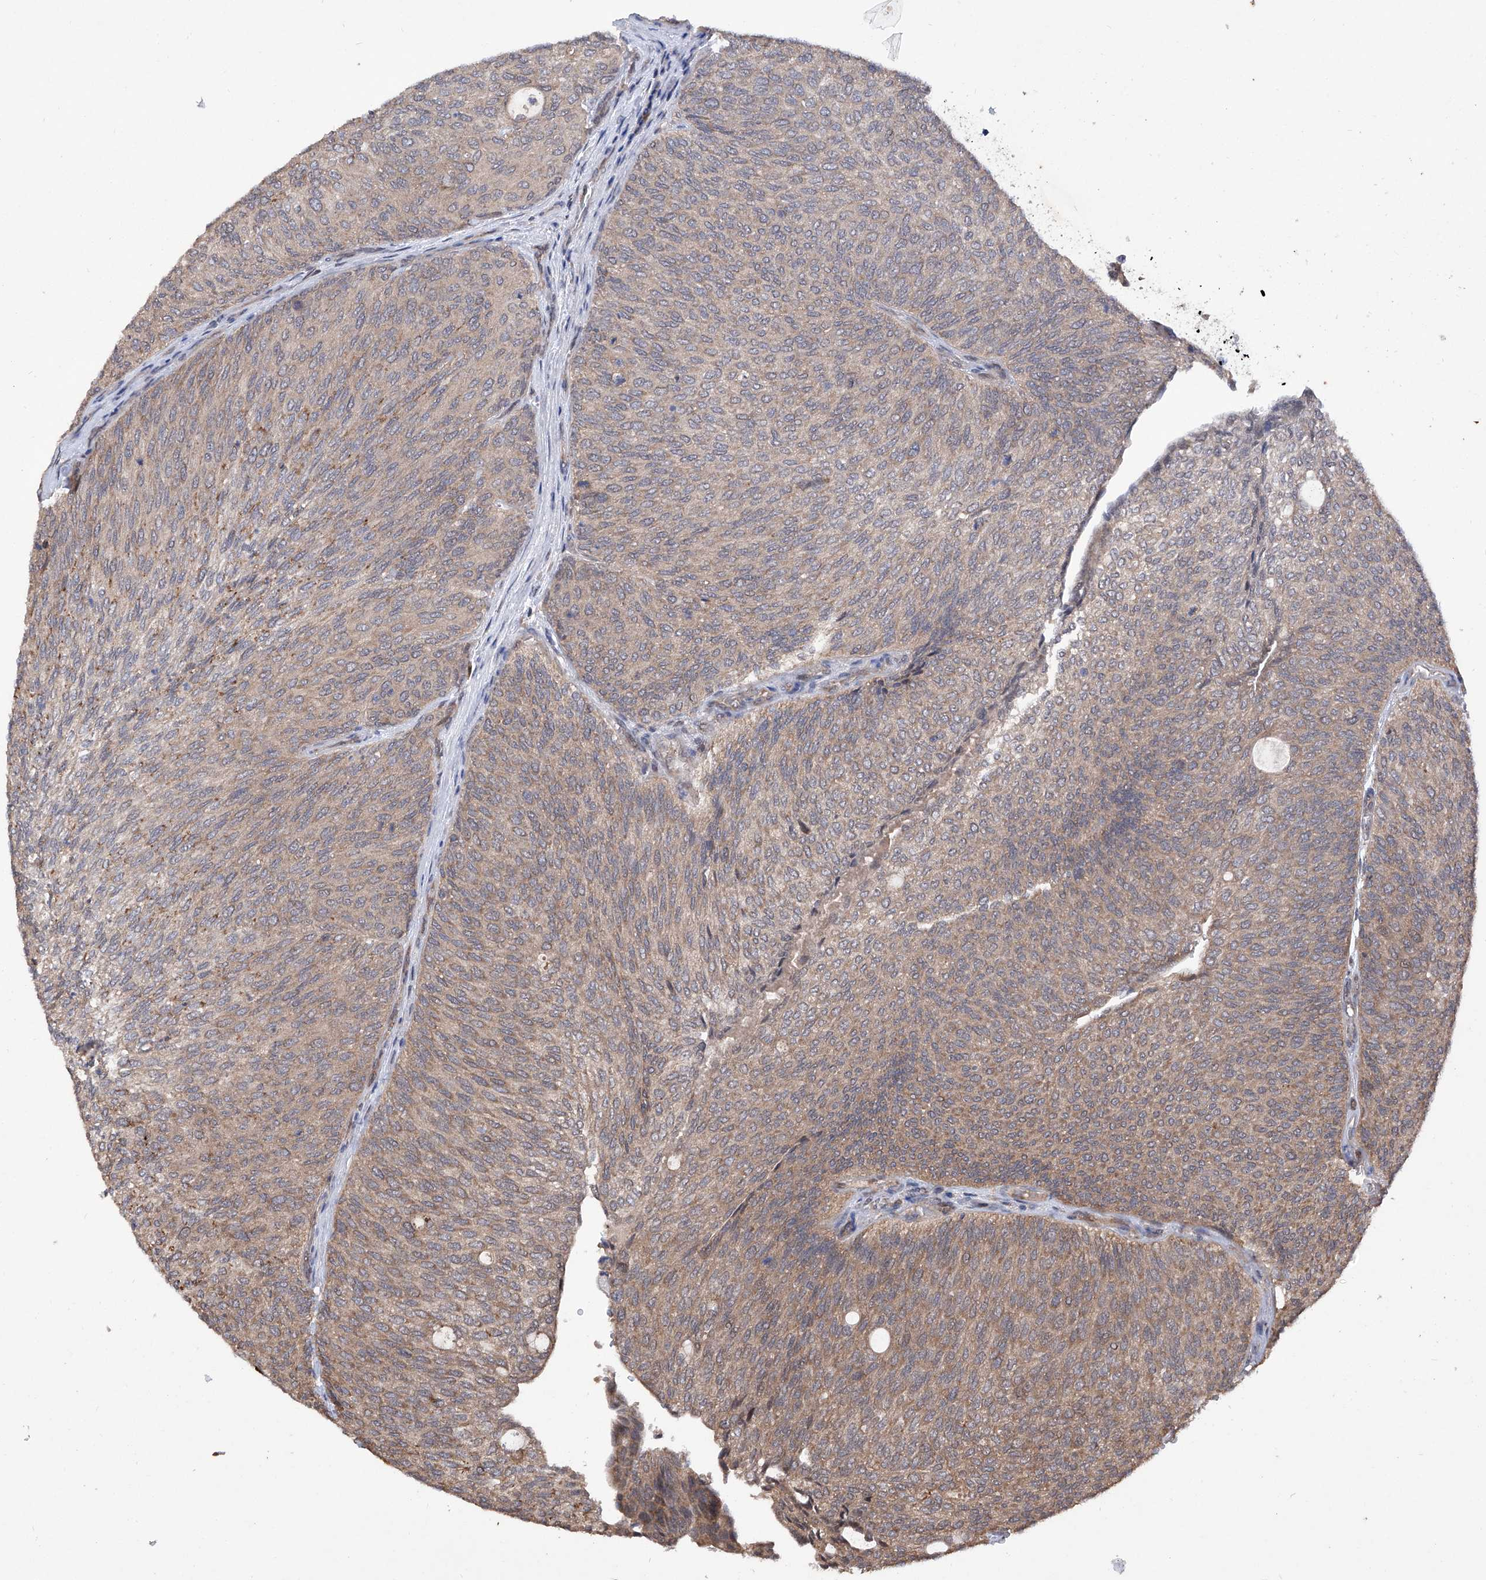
{"staining": {"intensity": "weak", "quantity": "25%-75%", "location": "cytoplasmic/membranous"}, "tissue": "urothelial cancer", "cell_type": "Tumor cells", "image_type": "cancer", "snomed": [{"axis": "morphology", "description": "Urothelial carcinoma, Low grade"}, {"axis": "topography", "description": "Urinary bladder"}], "caption": "Immunohistochemistry (IHC) image of human urothelial carcinoma (low-grade) stained for a protein (brown), which shows low levels of weak cytoplasmic/membranous staining in about 25%-75% of tumor cells.", "gene": "USP45", "patient": {"sex": "female", "age": 79}}